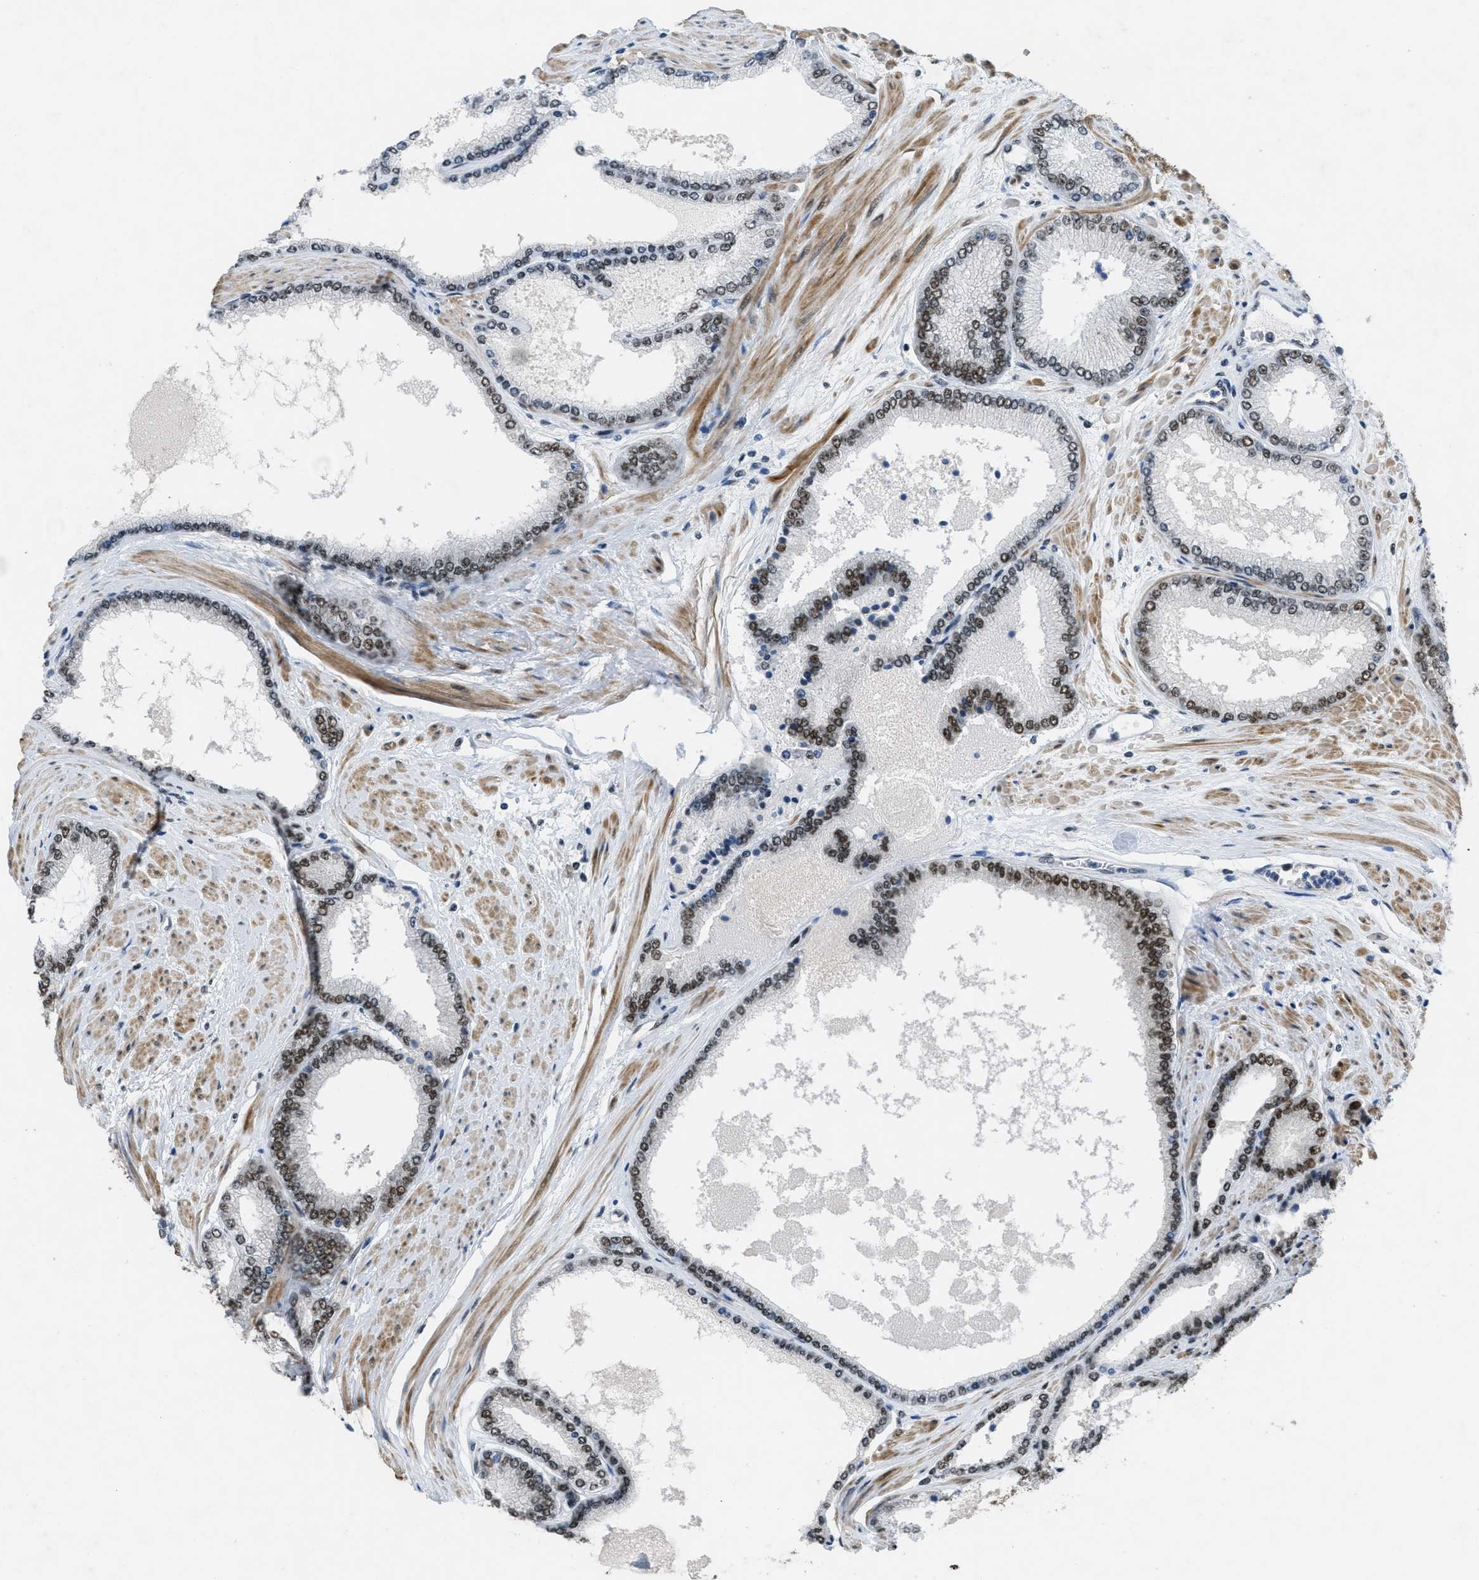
{"staining": {"intensity": "strong", "quantity": "25%-75%", "location": "nuclear"}, "tissue": "prostate cancer", "cell_type": "Tumor cells", "image_type": "cancer", "snomed": [{"axis": "morphology", "description": "Adenocarcinoma, High grade"}, {"axis": "topography", "description": "Prostate"}], "caption": "Tumor cells demonstrate high levels of strong nuclear expression in about 25%-75% of cells in human prostate cancer (high-grade adenocarcinoma). (brown staining indicates protein expression, while blue staining denotes nuclei).", "gene": "CDT1", "patient": {"sex": "male", "age": 61}}